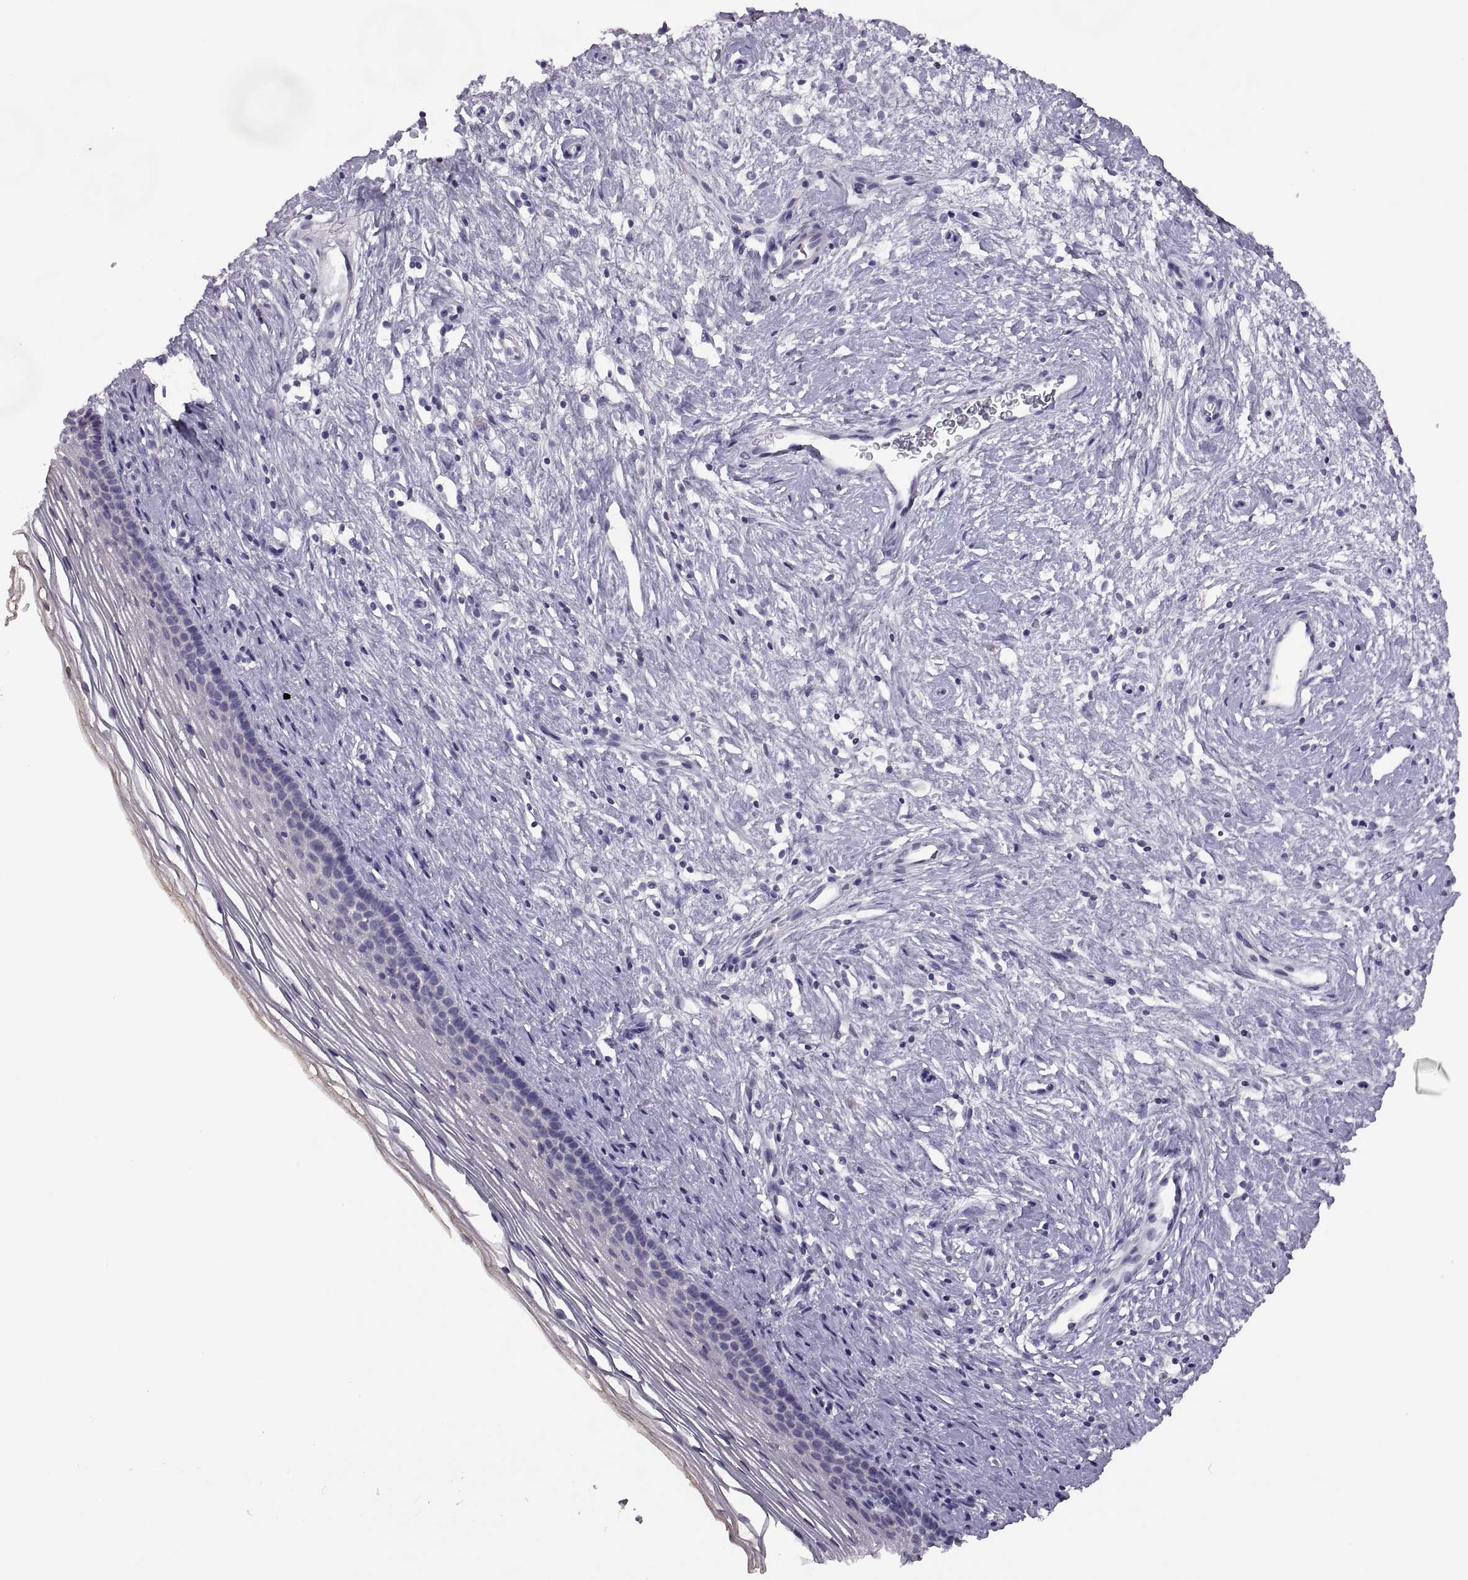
{"staining": {"intensity": "negative", "quantity": "none", "location": "none"}, "tissue": "cervix", "cell_type": "Glandular cells", "image_type": "normal", "snomed": [{"axis": "morphology", "description": "Normal tissue, NOS"}, {"axis": "topography", "description": "Cervix"}], "caption": "Immunohistochemical staining of normal cervix displays no significant staining in glandular cells.", "gene": "TBX19", "patient": {"sex": "female", "age": 39}}